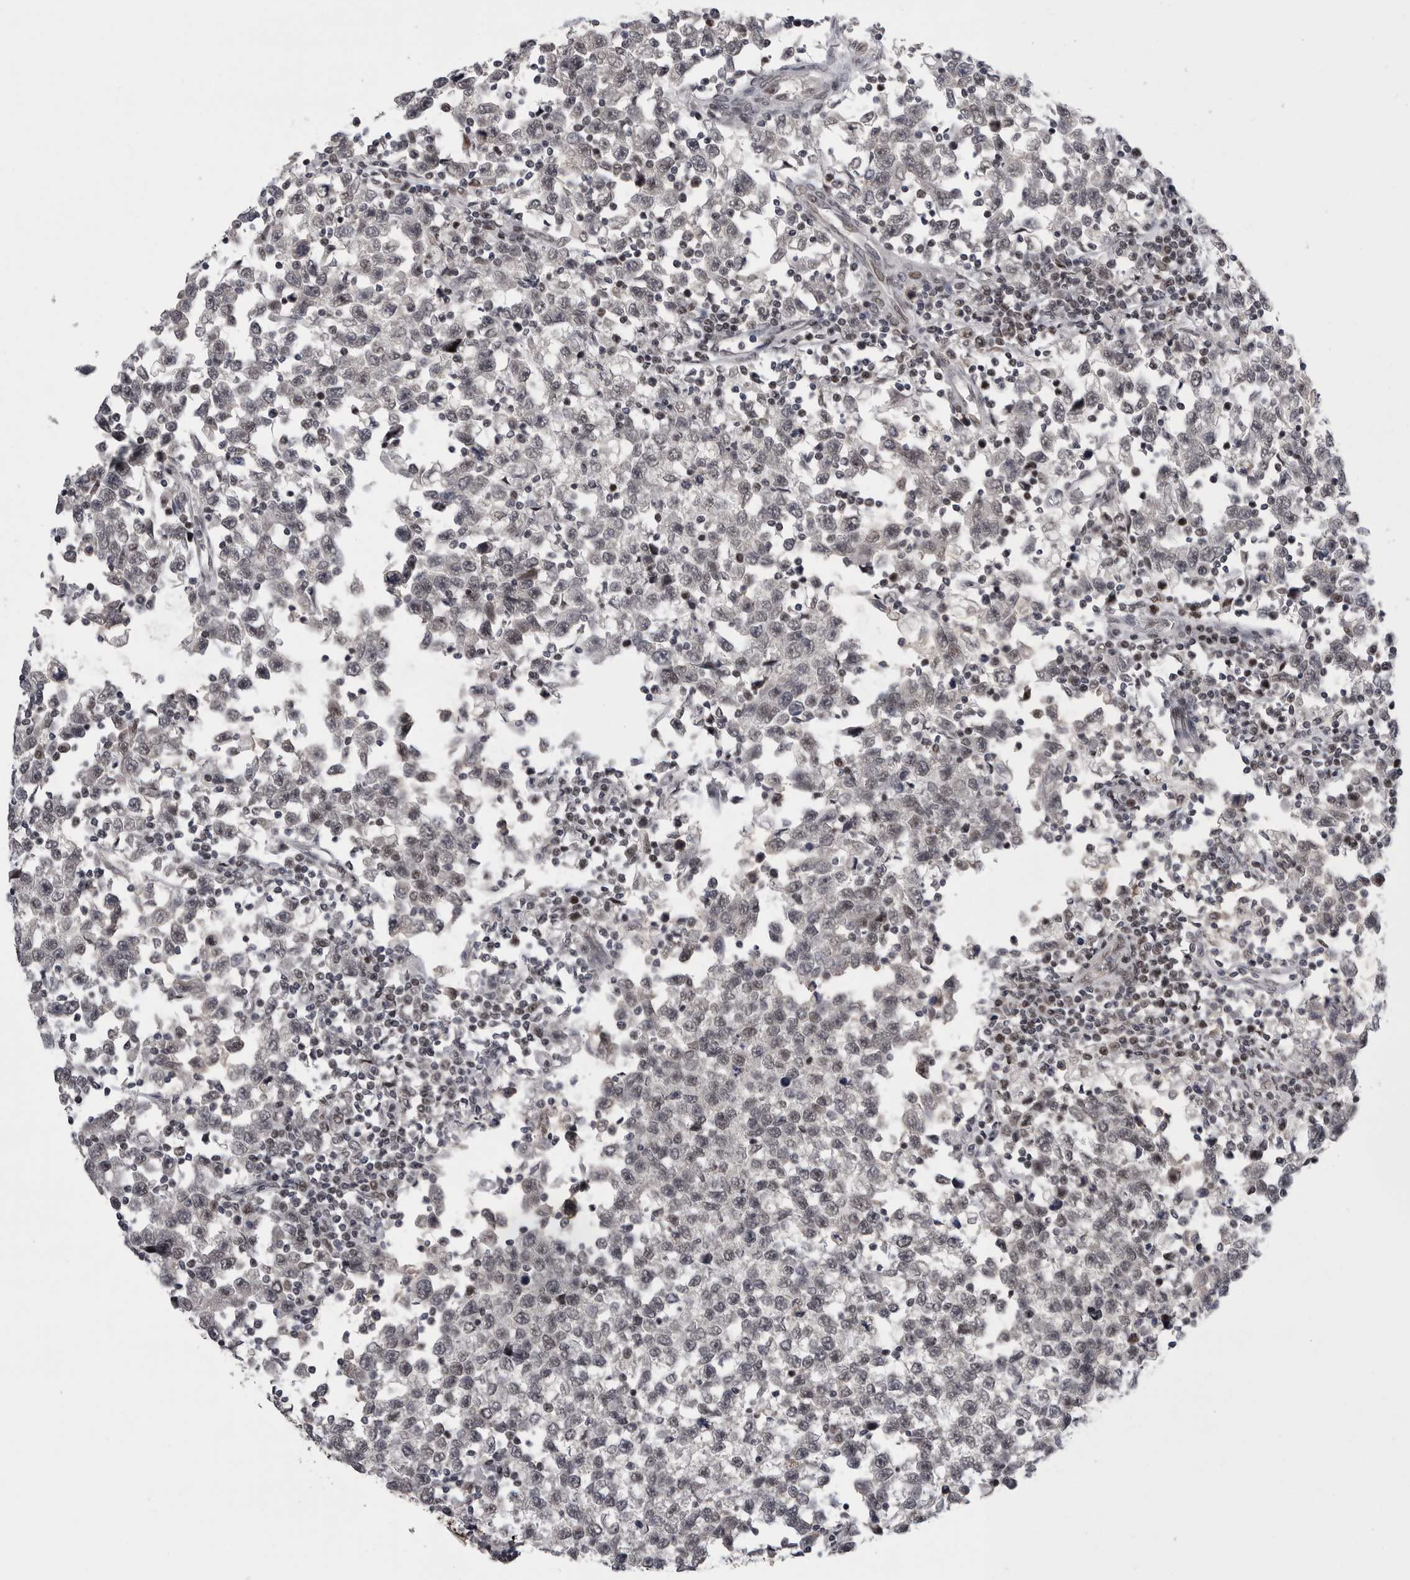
{"staining": {"intensity": "weak", "quantity": "25%-75%", "location": "nuclear"}, "tissue": "testis cancer", "cell_type": "Tumor cells", "image_type": "cancer", "snomed": [{"axis": "morphology", "description": "Seminoma, NOS"}, {"axis": "topography", "description": "Testis"}], "caption": "Testis seminoma tissue shows weak nuclear expression in about 25%-75% of tumor cells, visualized by immunohistochemistry.", "gene": "POU5F1", "patient": {"sex": "male", "age": 43}}